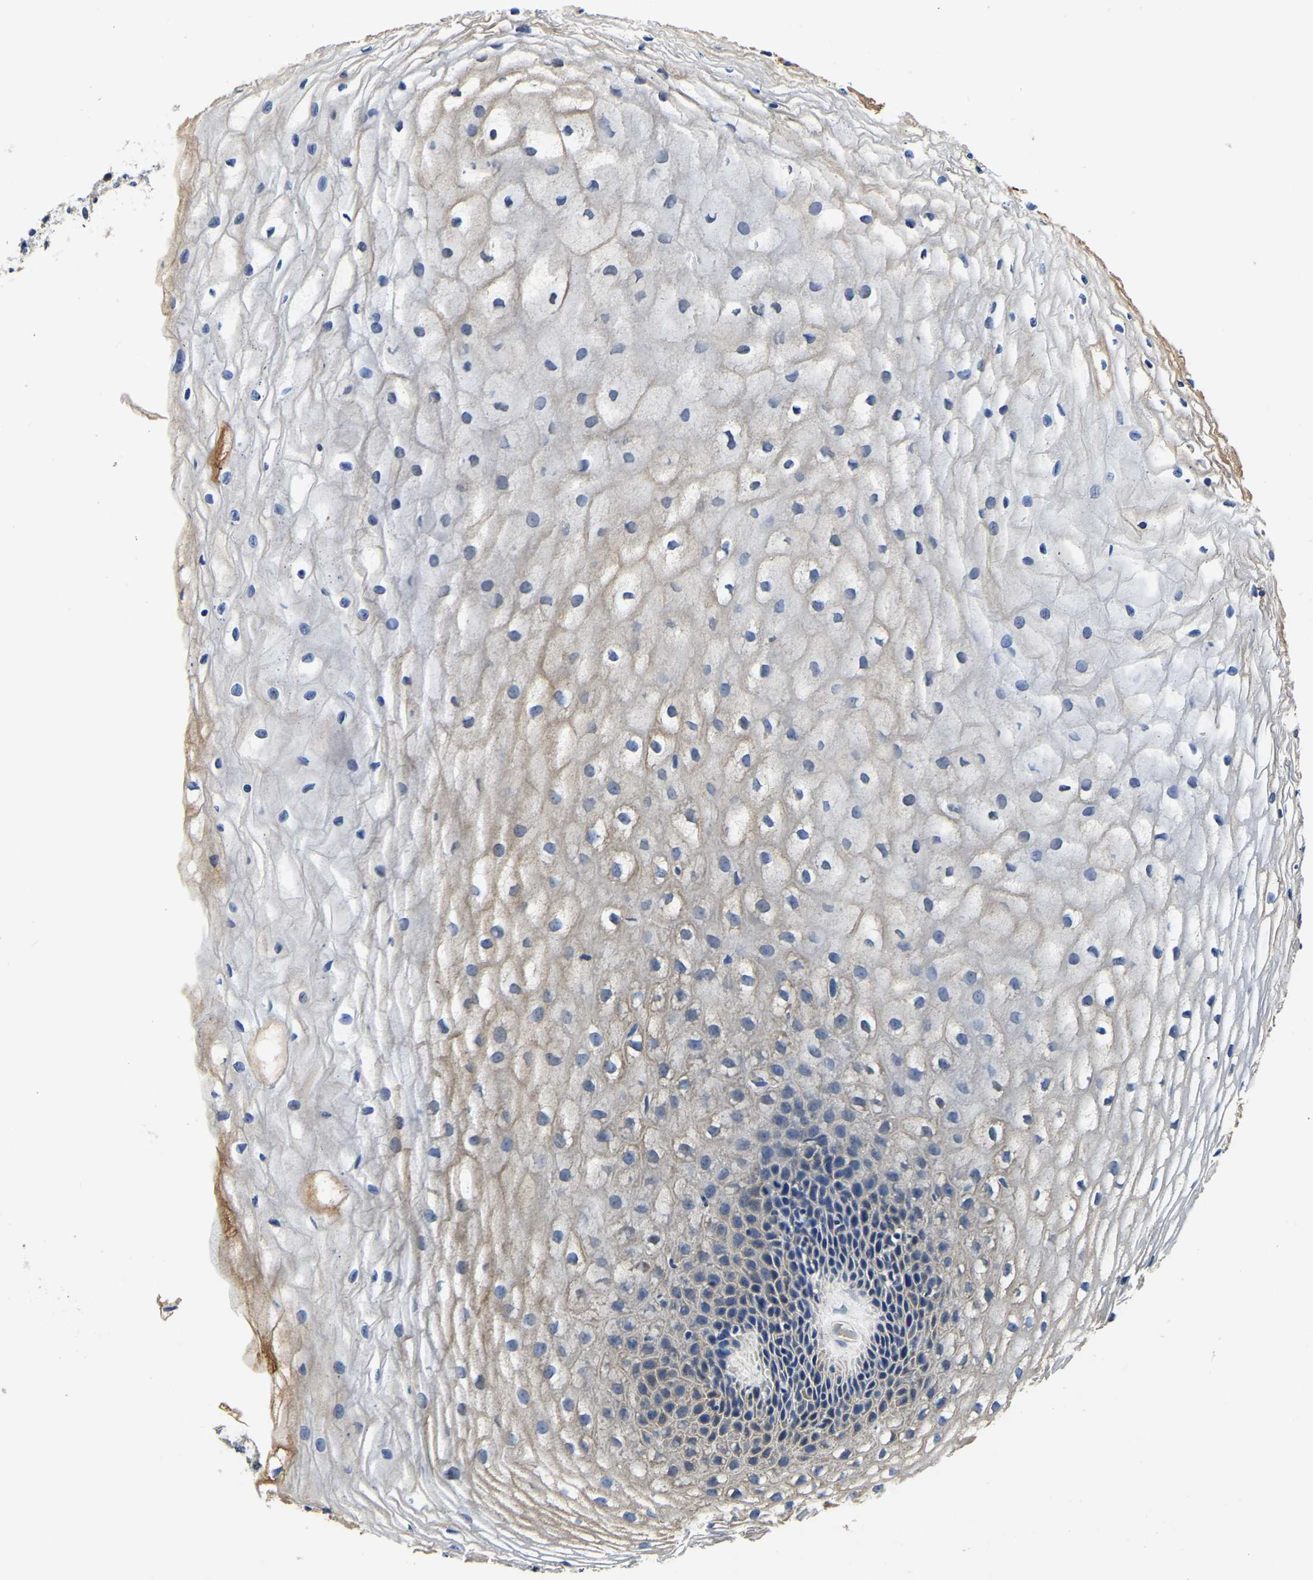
{"staining": {"intensity": "weak", "quantity": "<25%", "location": "cytoplasmic/membranous"}, "tissue": "cervix", "cell_type": "Glandular cells", "image_type": "normal", "snomed": [{"axis": "morphology", "description": "Normal tissue, NOS"}, {"axis": "topography", "description": "Cervix"}], "caption": "Immunohistochemistry (IHC) histopathology image of benign cervix stained for a protein (brown), which shows no positivity in glandular cells.", "gene": "KCTD17", "patient": {"sex": "female", "age": 77}}